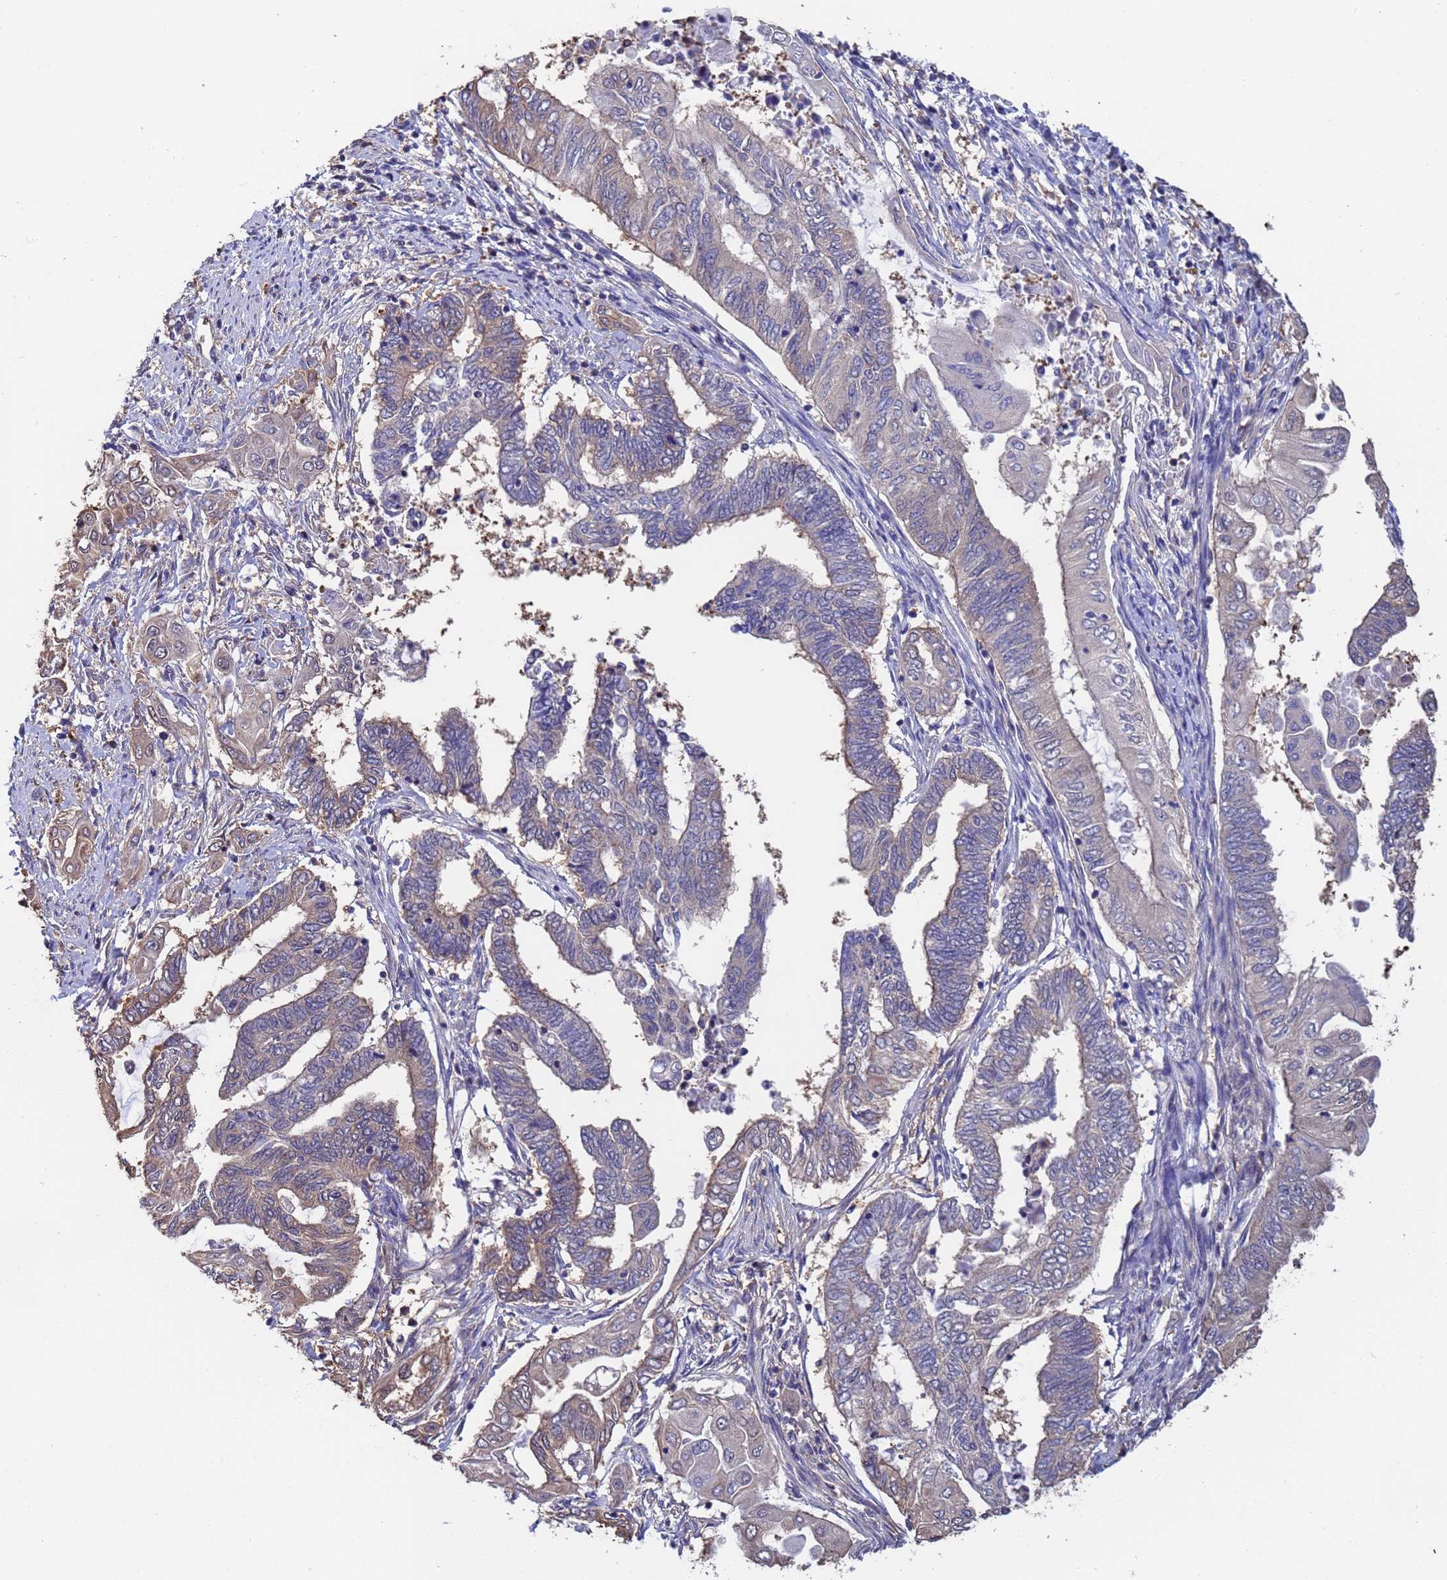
{"staining": {"intensity": "weak", "quantity": "<25%", "location": "cytoplasmic/membranous"}, "tissue": "endometrial cancer", "cell_type": "Tumor cells", "image_type": "cancer", "snomed": [{"axis": "morphology", "description": "Adenocarcinoma, NOS"}, {"axis": "topography", "description": "Uterus"}, {"axis": "topography", "description": "Endometrium"}], "caption": "DAB immunohistochemical staining of human adenocarcinoma (endometrial) displays no significant staining in tumor cells.", "gene": "FAM25A", "patient": {"sex": "female", "age": 70}}